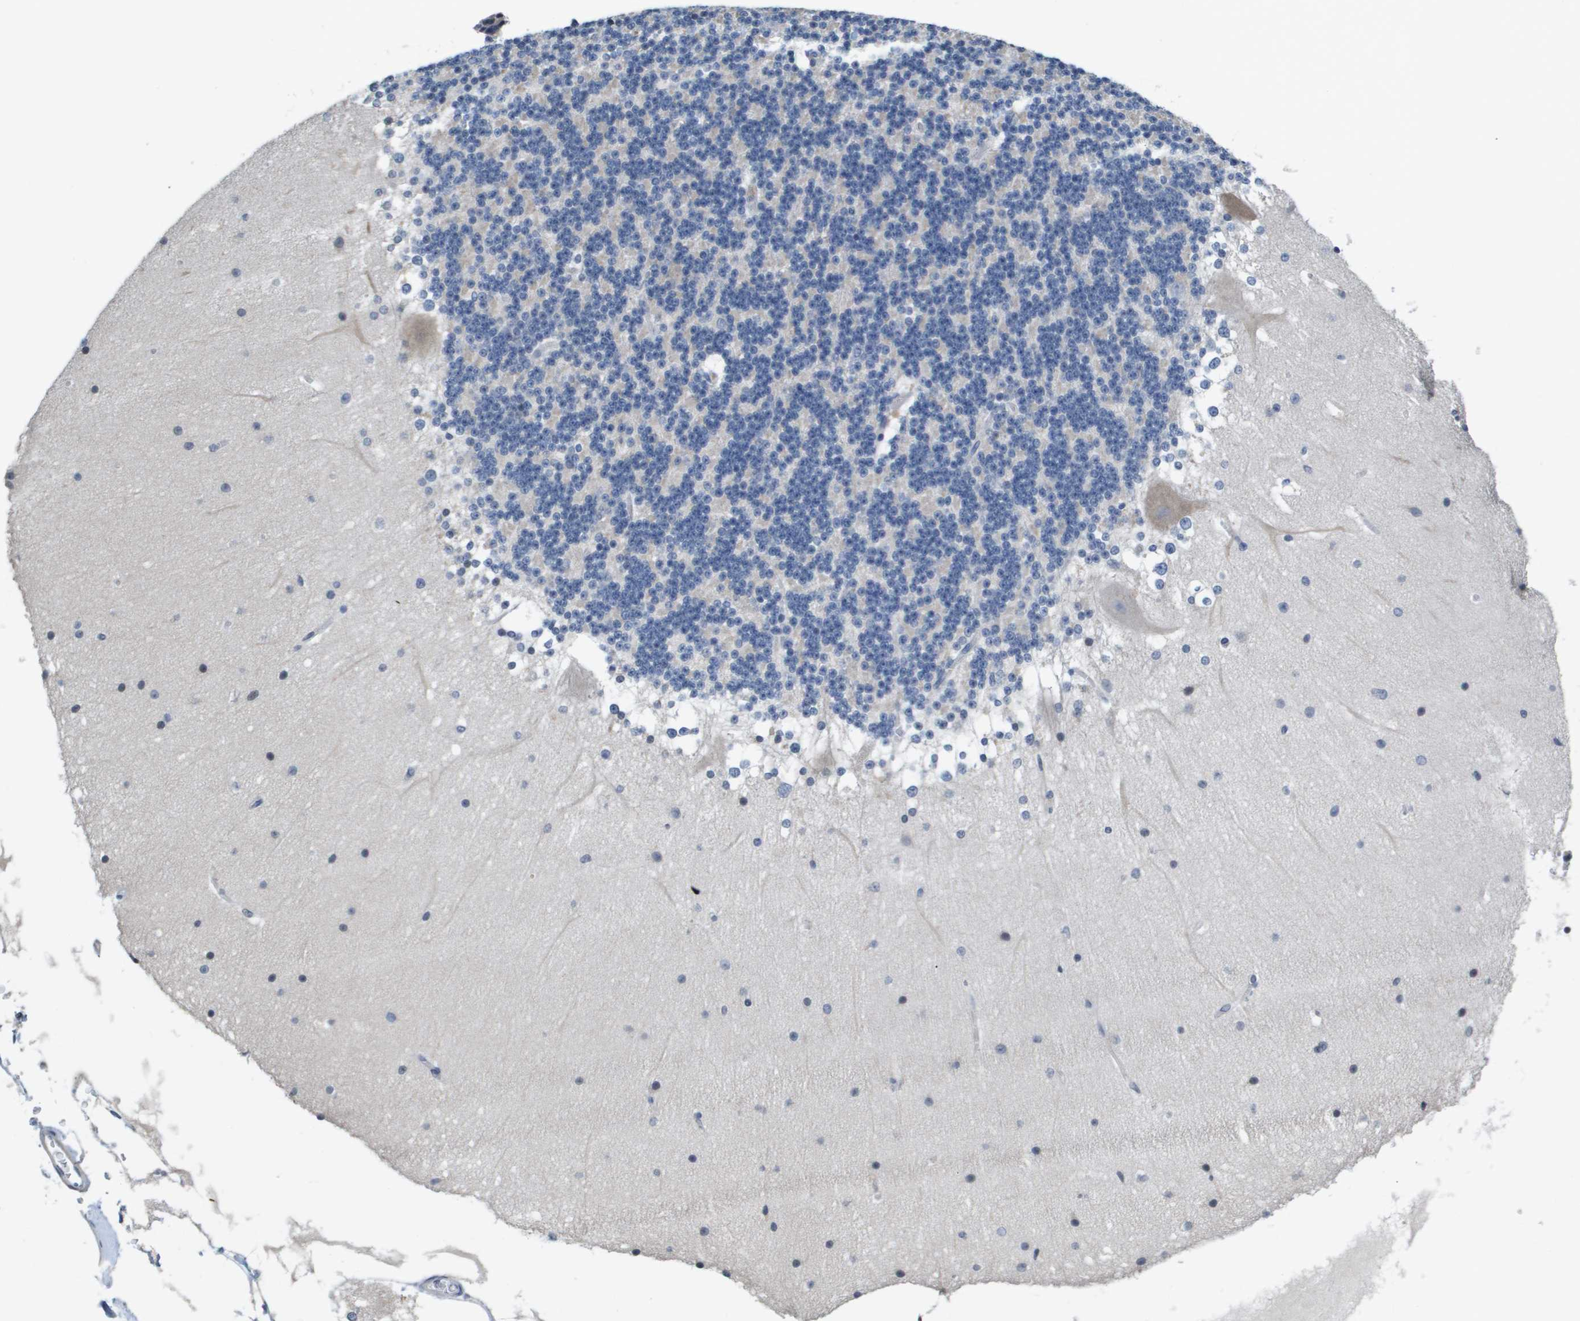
{"staining": {"intensity": "negative", "quantity": "none", "location": "none"}, "tissue": "cerebellum", "cell_type": "Cells in granular layer", "image_type": "normal", "snomed": [{"axis": "morphology", "description": "Normal tissue, NOS"}, {"axis": "topography", "description": "Cerebellum"}], "caption": "IHC image of normal cerebellum: cerebellum stained with DAB shows no significant protein staining in cells in granular layer.", "gene": "CAPN11", "patient": {"sex": "female", "age": 19}}